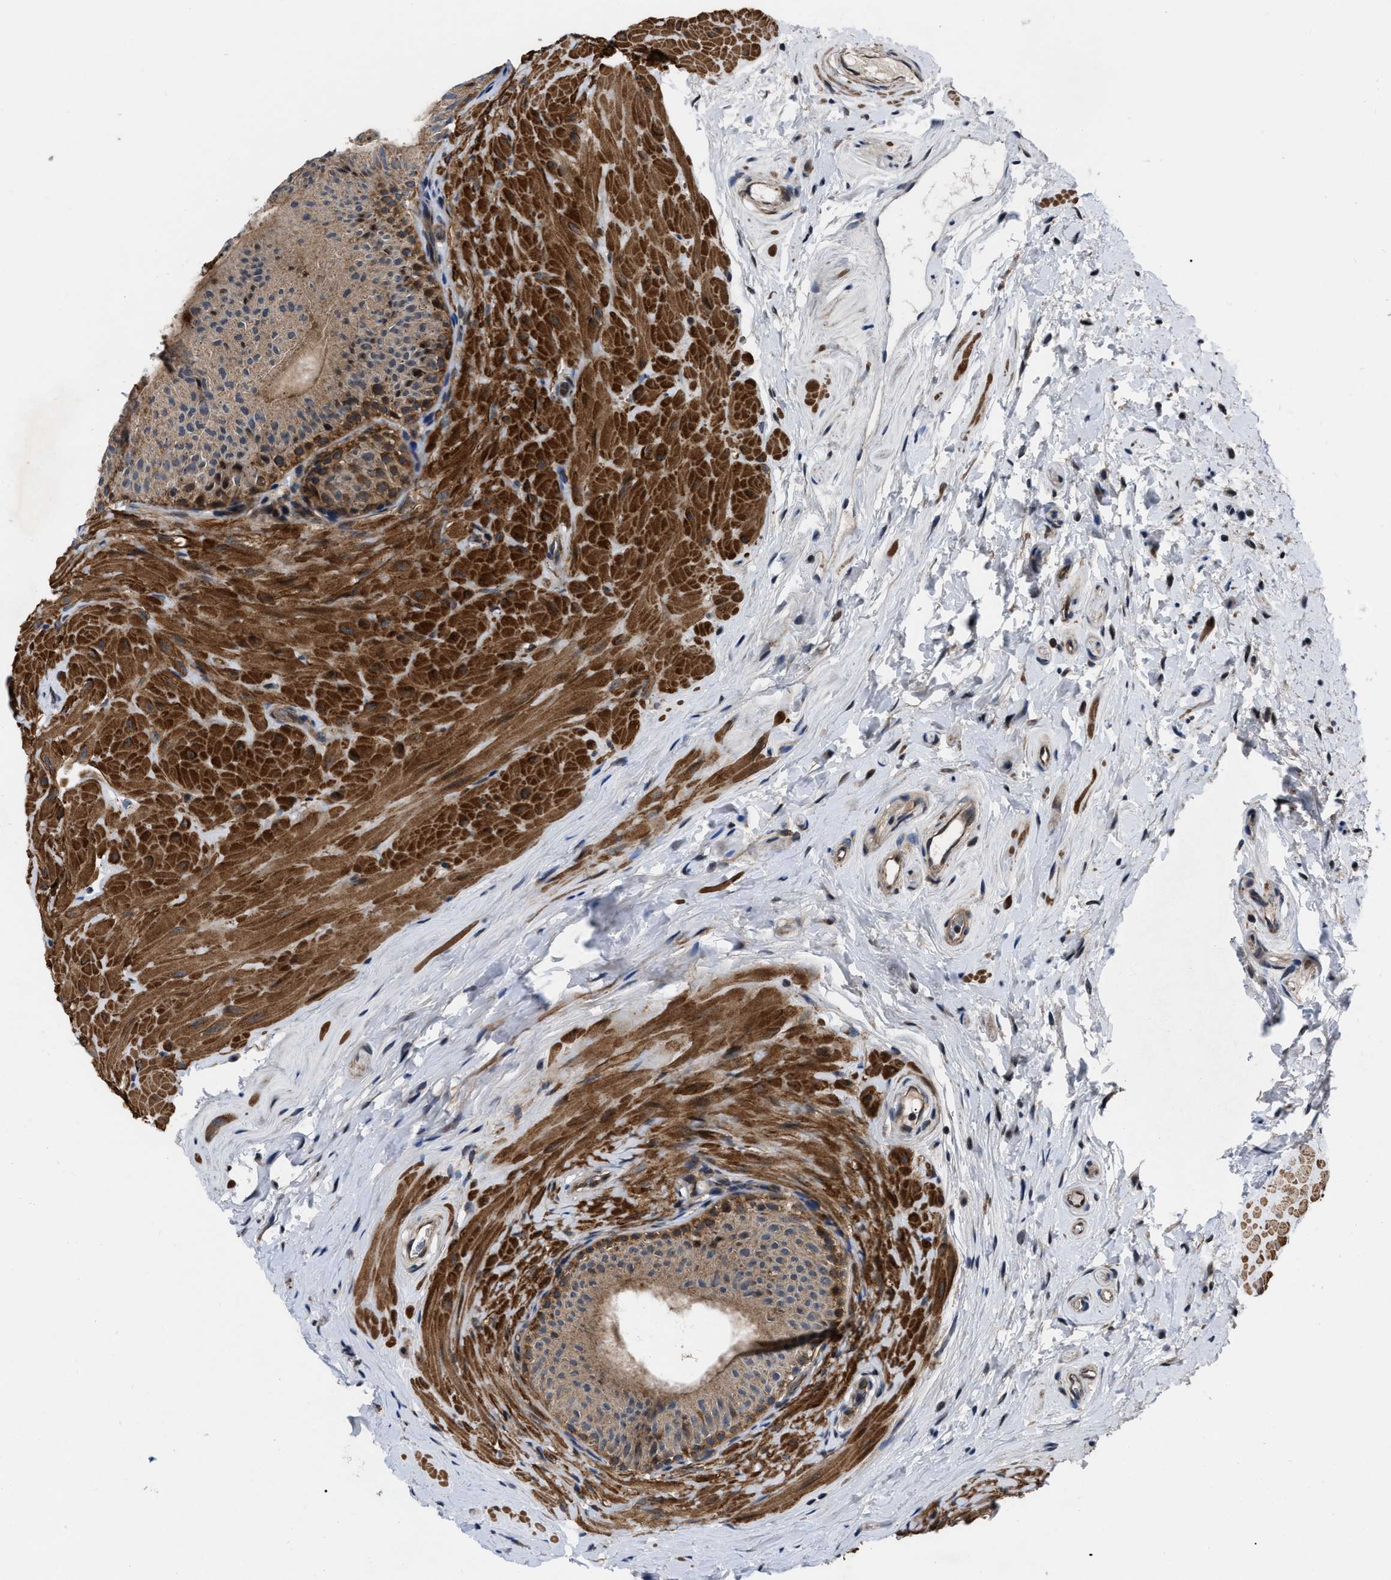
{"staining": {"intensity": "moderate", "quantity": ">75%", "location": "cytoplasmic/membranous"}, "tissue": "epididymis", "cell_type": "Glandular cells", "image_type": "normal", "snomed": [{"axis": "morphology", "description": "Normal tissue, NOS"}, {"axis": "topography", "description": "Epididymis"}], "caption": "A high-resolution micrograph shows IHC staining of normal epididymis, which exhibits moderate cytoplasmic/membranous expression in about >75% of glandular cells. (IHC, brightfield microscopy, high magnification).", "gene": "PPWD1", "patient": {"sex": "male", "age": 34}}